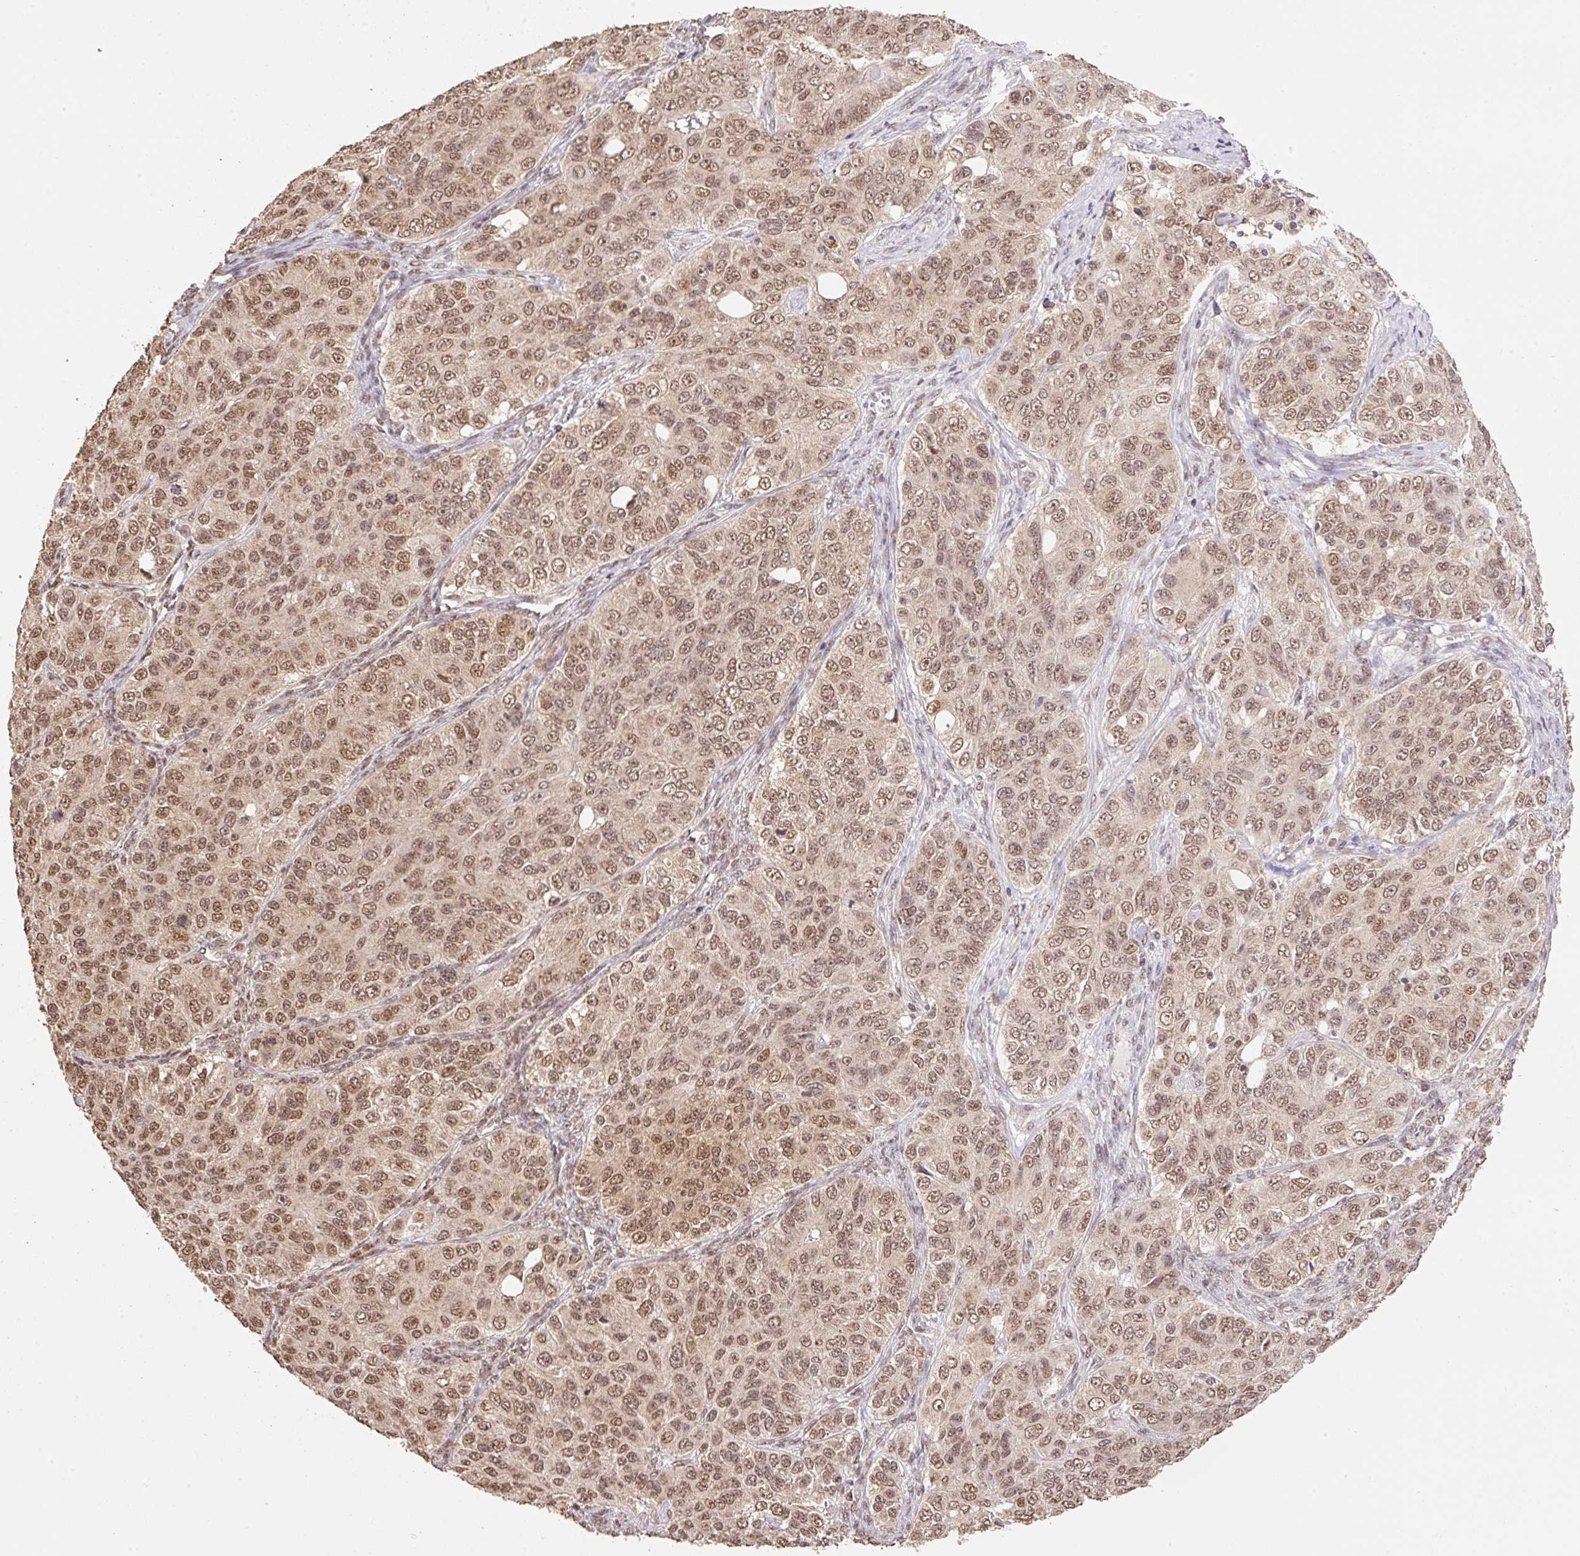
{"staining": {"intensity": "moderate", "quantity": ">75%", "location": "nuclear"}, "tissue": "ovarian cancer", "cell_type": "Tumor cells", "image_type": "cancer", "snomed": [{"axis": "morphology", "description": "Carcinoma, endometroid"}, {"axis": "topography", "description": "Ovary"}], "caption": "Immunohistochemical staining of ovarian cancer (endometroid carcinoma) demonstrates medium levels of moderate nuclear protein staining in about >75% of tumor cells.", "gene": "VPS25", "patient": {"sex": "female", "age": 51}}